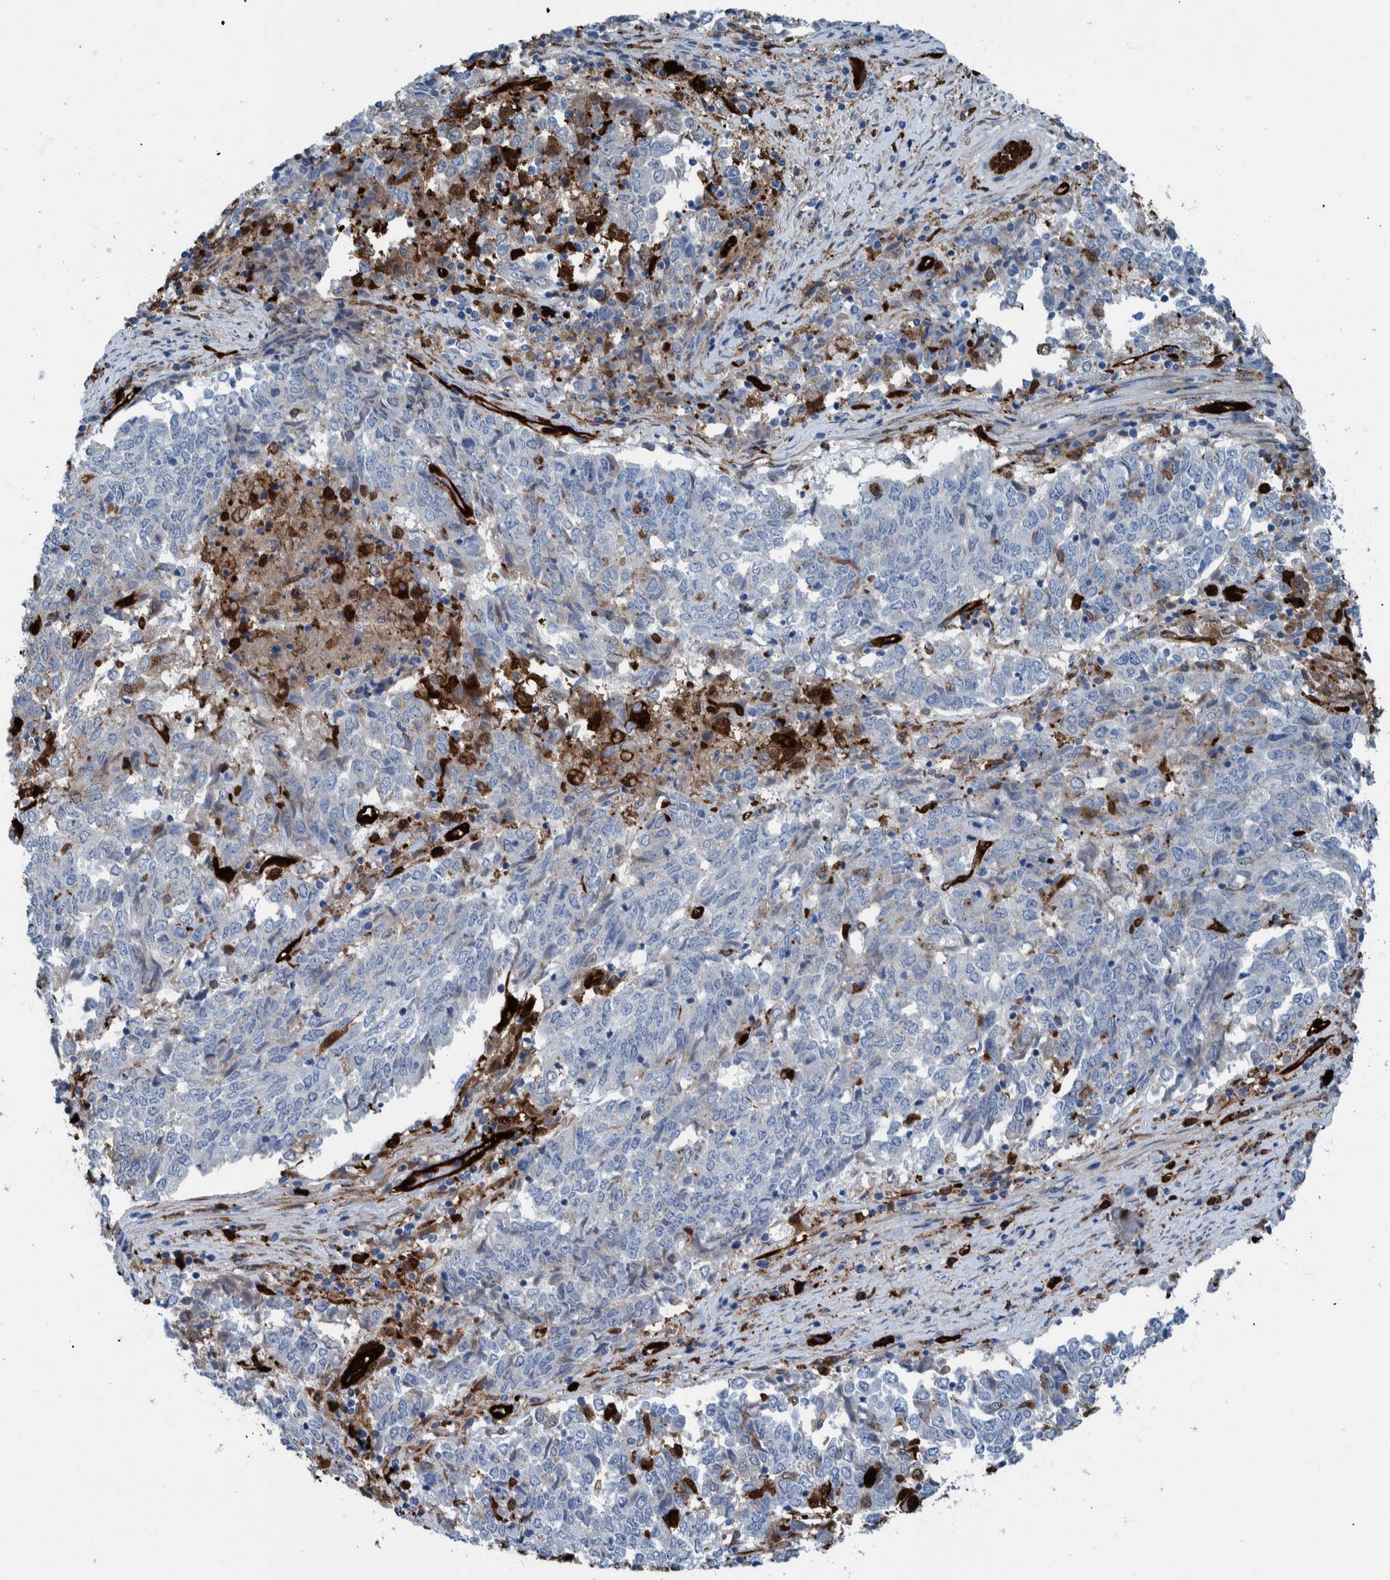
{"staining": {"intensity": "negative", "quantity": "none", "location": "none"}, "tissue": "endometrial cancer", "cell_type": "Tumor cells", "image_type": "cancer", "snomed": [{"axis": "morphology", "description": "Adenocarcinoma, NOS"}, {"axis": "topography", "description": "Endometrium"}], "caption": "DAB immunohistochemical staining of human adenocarcinoma (endometrial) shows no significant positivity in tumor cells.", "gene": "IDO1", "patient": {"sex": "female", "age": 80}}